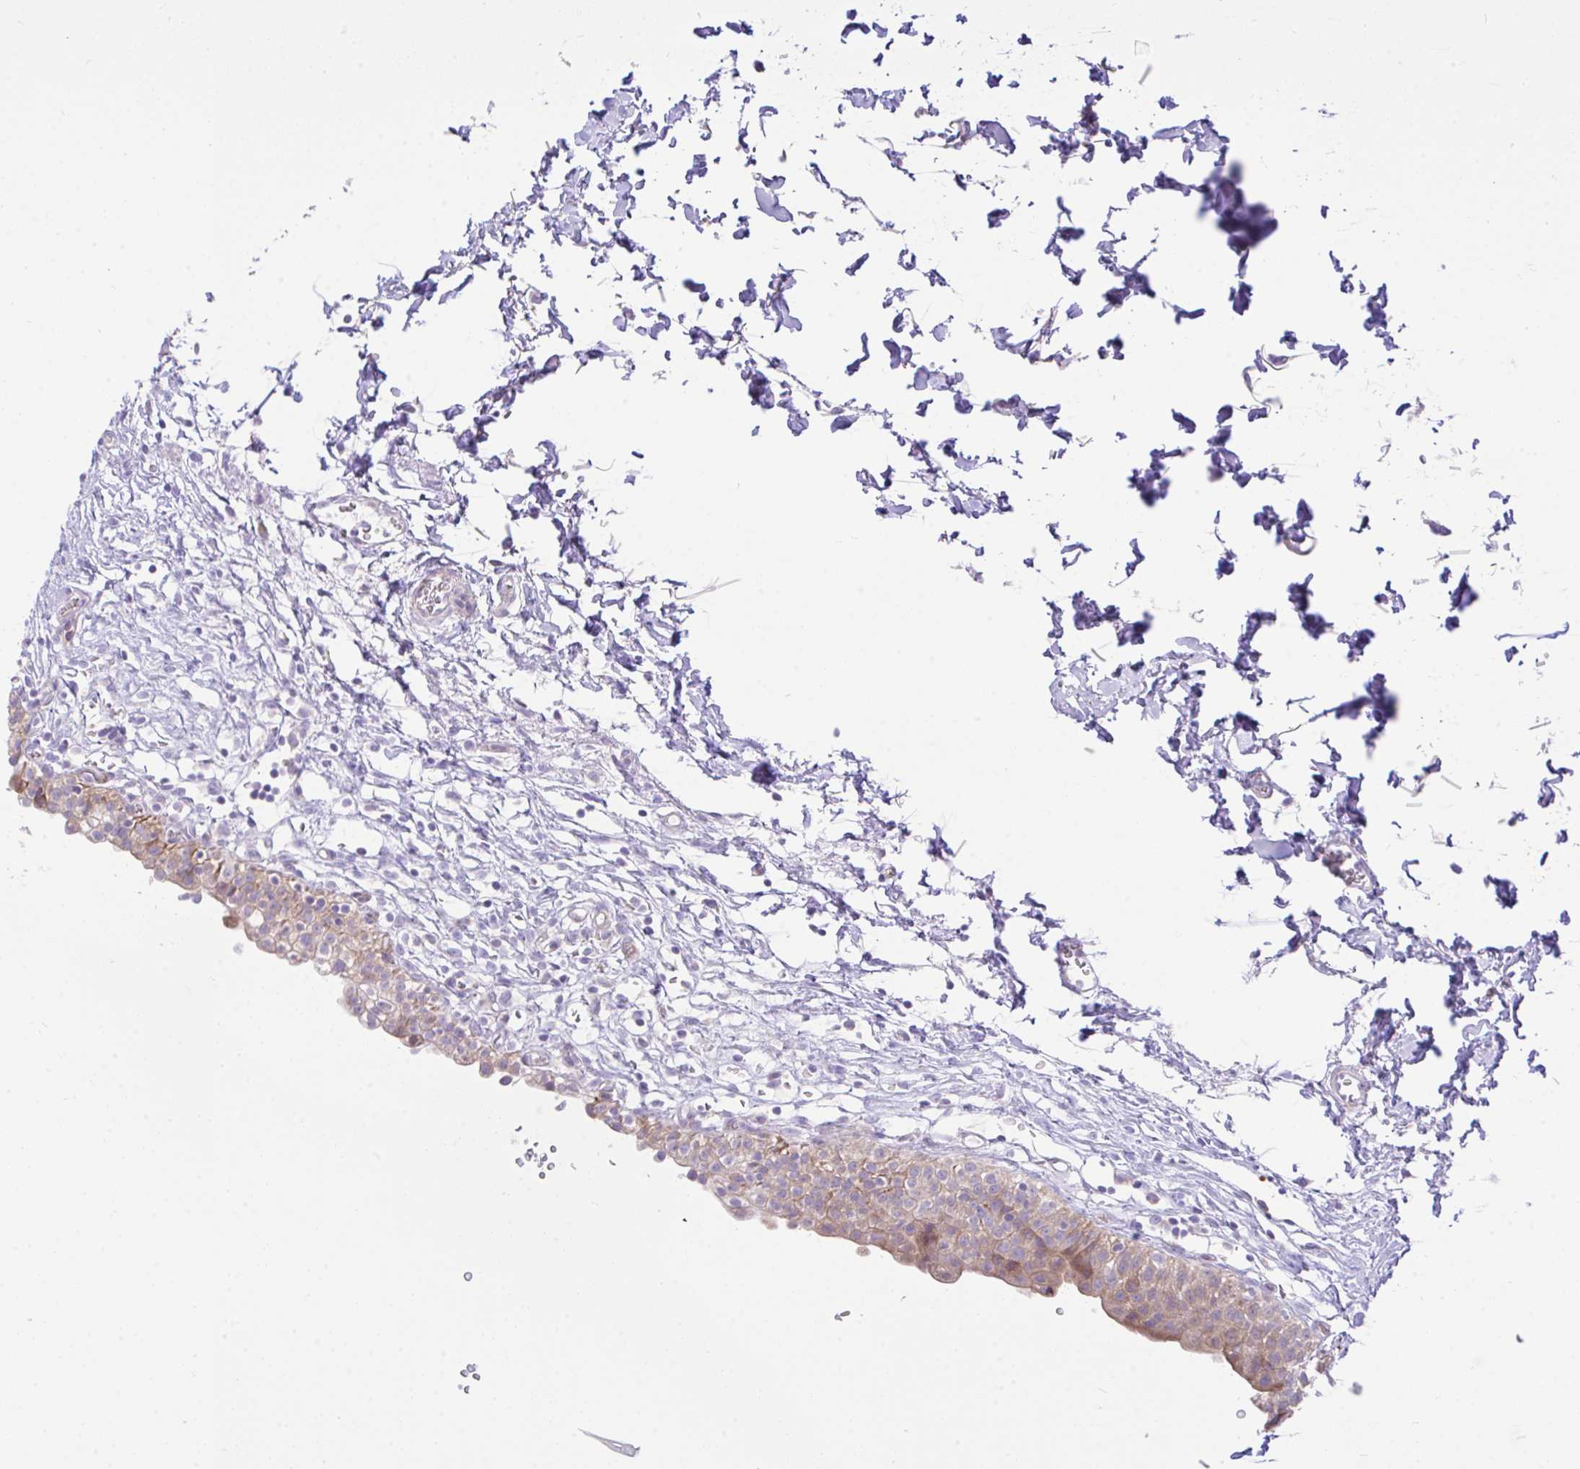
{"staining": {"intensity": "moderate", "quantity": "25%-75%", "location": "cytoplasmic/membranous"}, "tissue": "urinary bladder", "cell_type": "Urothelial cells", "image_type": "normal", "snomed": [{"axis": "morphology", "description": "Normal tissue, NOS"}, {"axis": "topography", "description": "Urinary bladder"}, {"axis": "topography", "description": "Peripheral nerve tissue"}], "caption": "Protein staining of unremarkable urinary bladder demonstrates moderate cytoplasmic/membranous staining in about 25%-75% of urothelial cells. Nuclei are stained in blue.", "gene": "EEF1A1", "patient": {"sex": "male", "age": 55}}